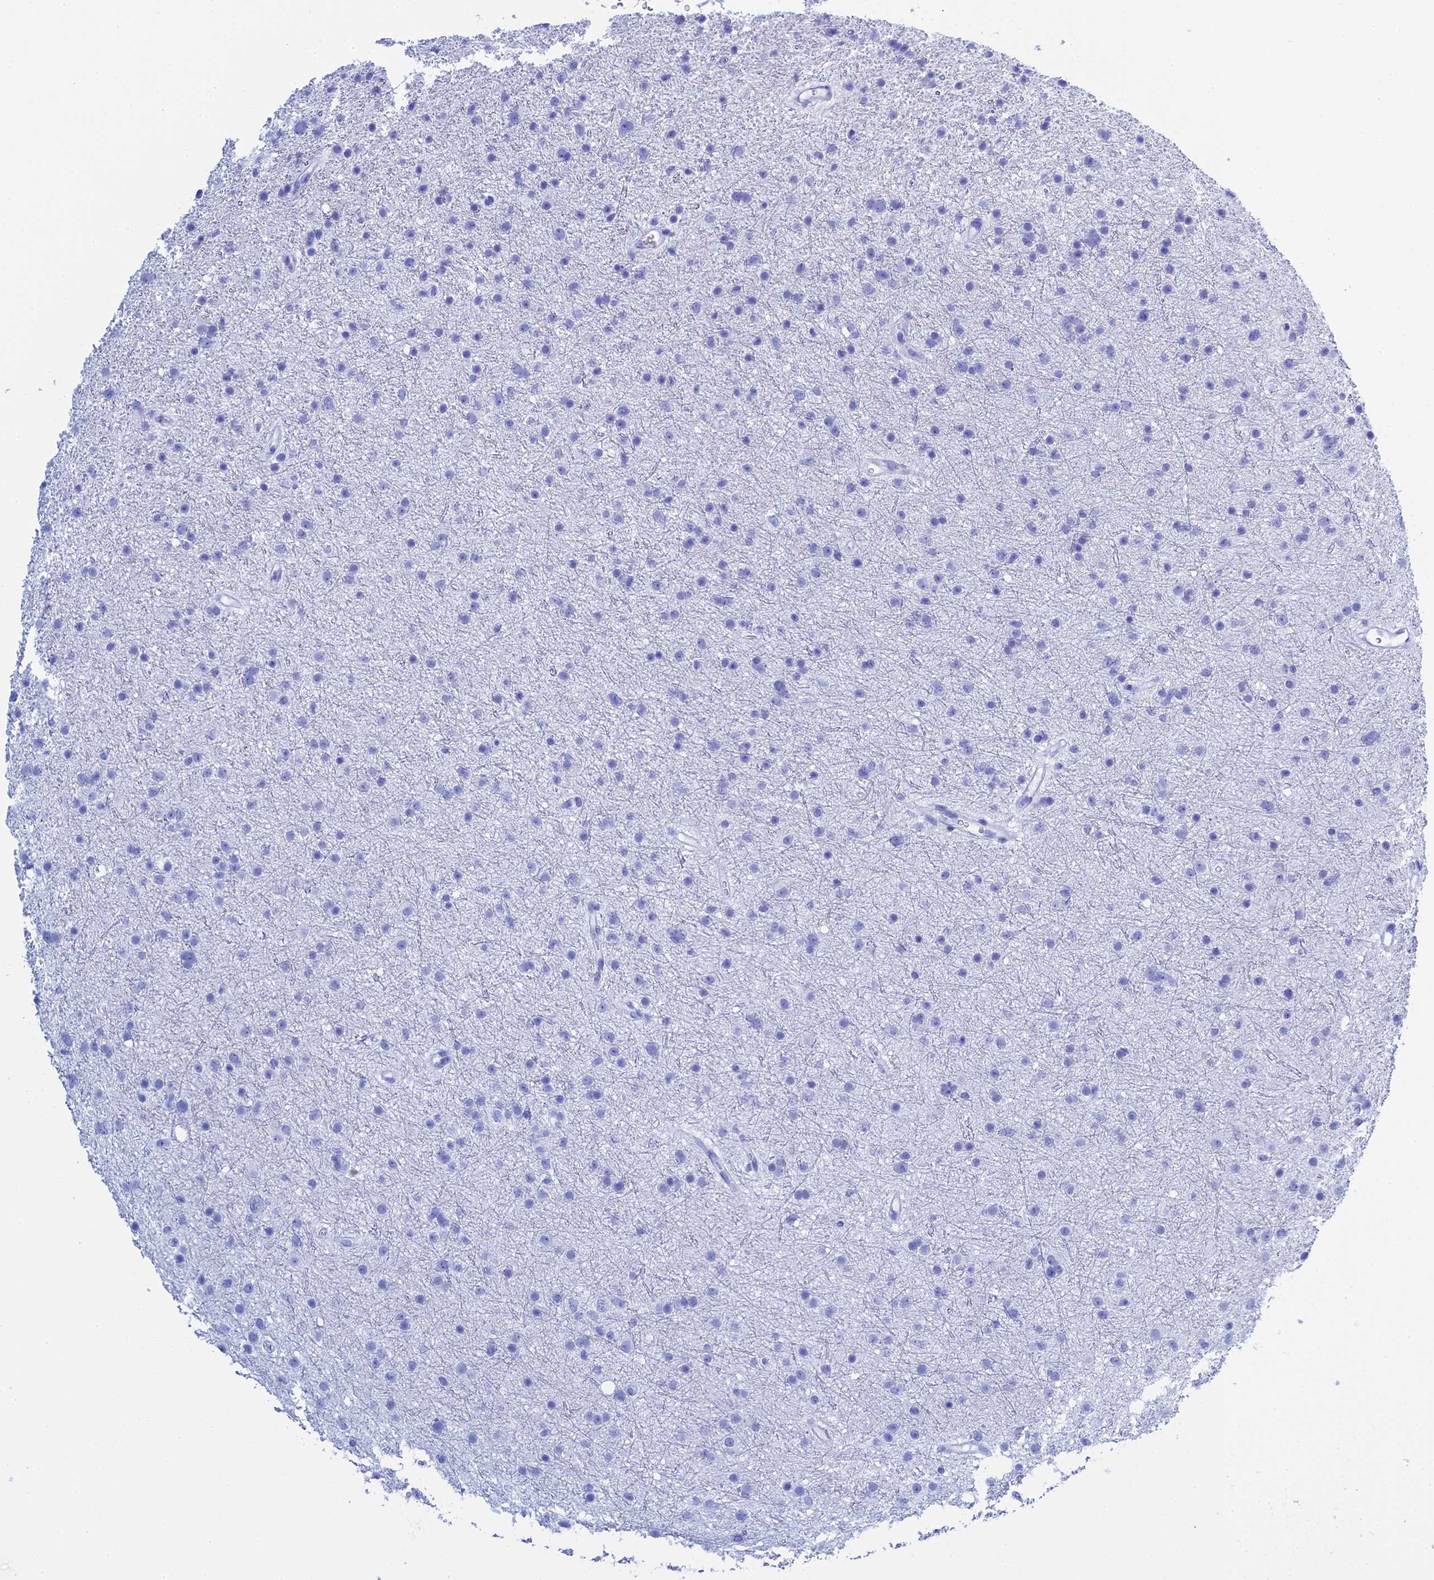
{"staining": {"intensity": "negative", "quantity": "none", "location": "none"}, "tissue": "glioma", "cell_type": "Tumor cells", "image_type": "cancer", "snomed": [{"axis": "morphology", "description": "Glioma, malignant, Low grade"}, {"axis": "topography", "description": "Cerebral cortex"}], "caption": "An image of human glioma is negative for staining in tumor cells.", "gene": "TEX101", "patient": {"sex": "female", "age": 39}}